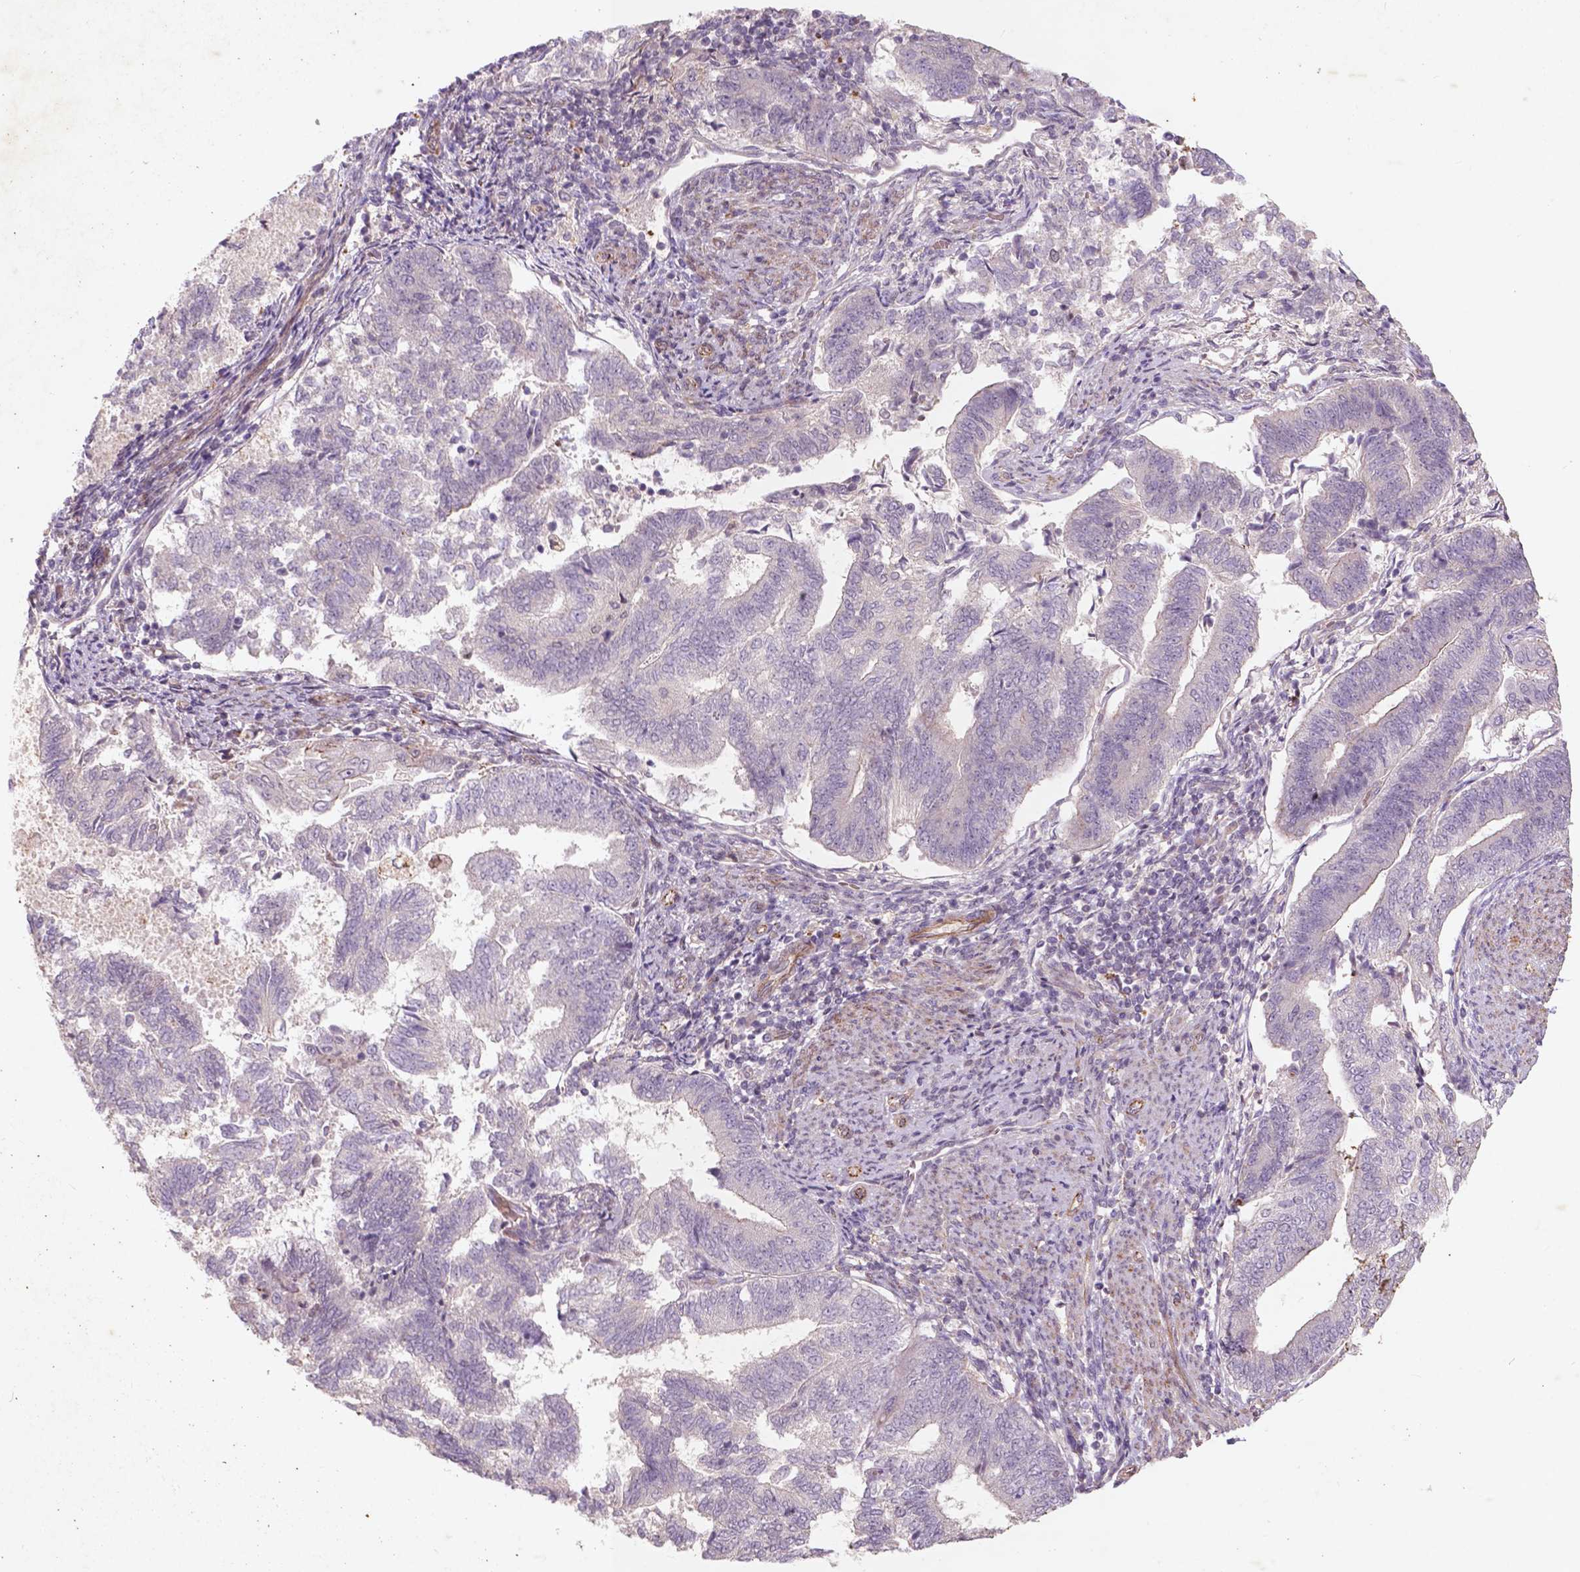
{"staining": {"intensity": "negative", "quantity": "none", "location": "none"}, "tissue": "endometrial cancer", "cell_type": "Tumor cells", "image_type": "cancer", "snomed": [{"axis": "morphology", "description": "Adenocarcinoma, NOS"}, {"axis": "topography", "description": "Endometrium"}], "caption": "This is a image of immunohistochemistry staining of endometrial cancer, which shows no staining in tumor cells.", "gene": "RFPL4B", "patient": {"sex": "female", "age": 65}}